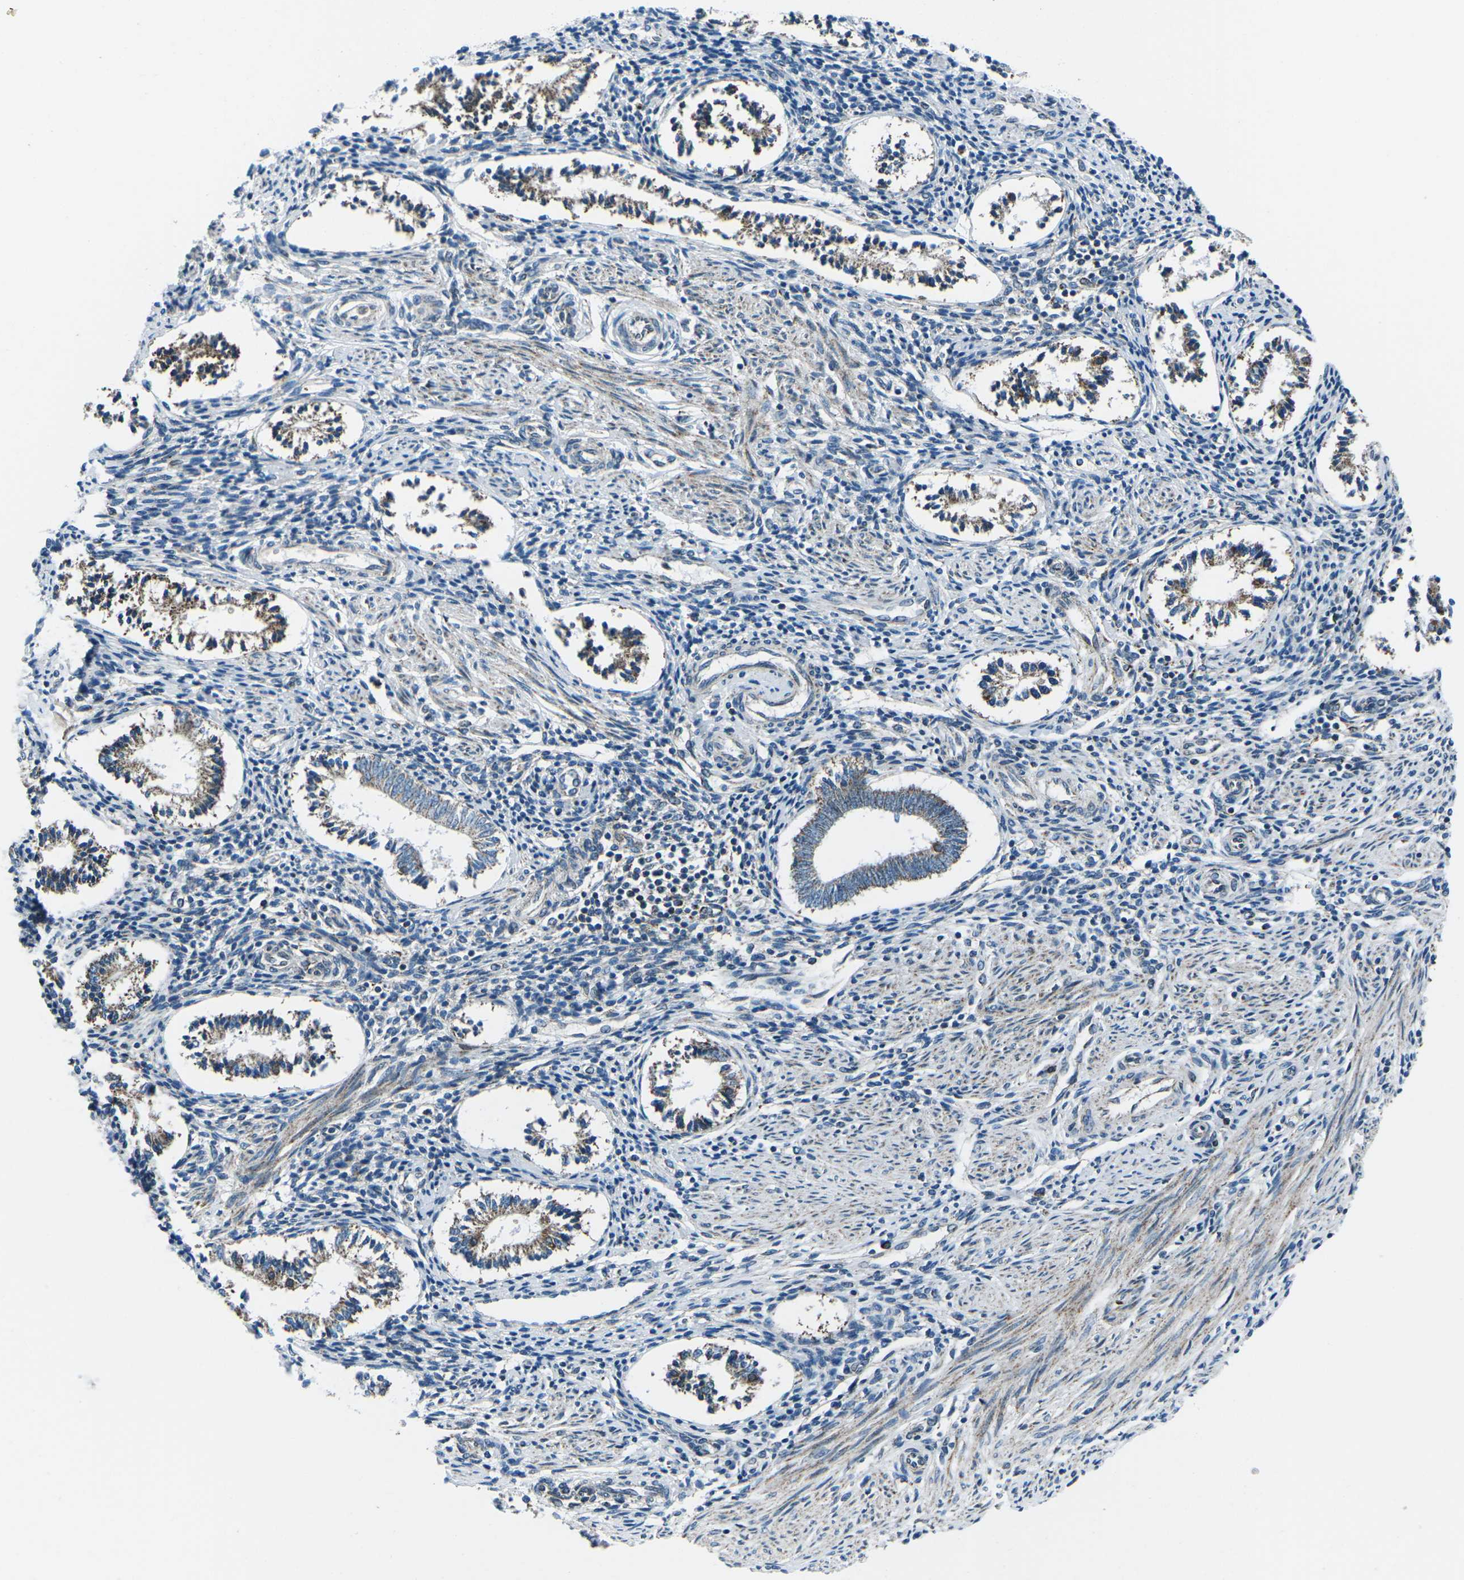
{"staining": {"intensity": "negative", "quantity": "none", "location": "none"}, "tissue": "endometrium", "cell_type": "Cells in endometrial stroma", "image_type": "normal", "snomed": [{"axis": "morphology", "description": "Normal tissue, NOS"}, {"axis": "topography", "description": "Endometrium"}], "caption": "There is no significant expression in cells in endometrial stroma of endometrium. (DAB immunohistochemistry (IHC) visualized using brightfield microscopy, high magnification).", "gene": "RFESD", "patient": {"sex": "female", "age": 42}}